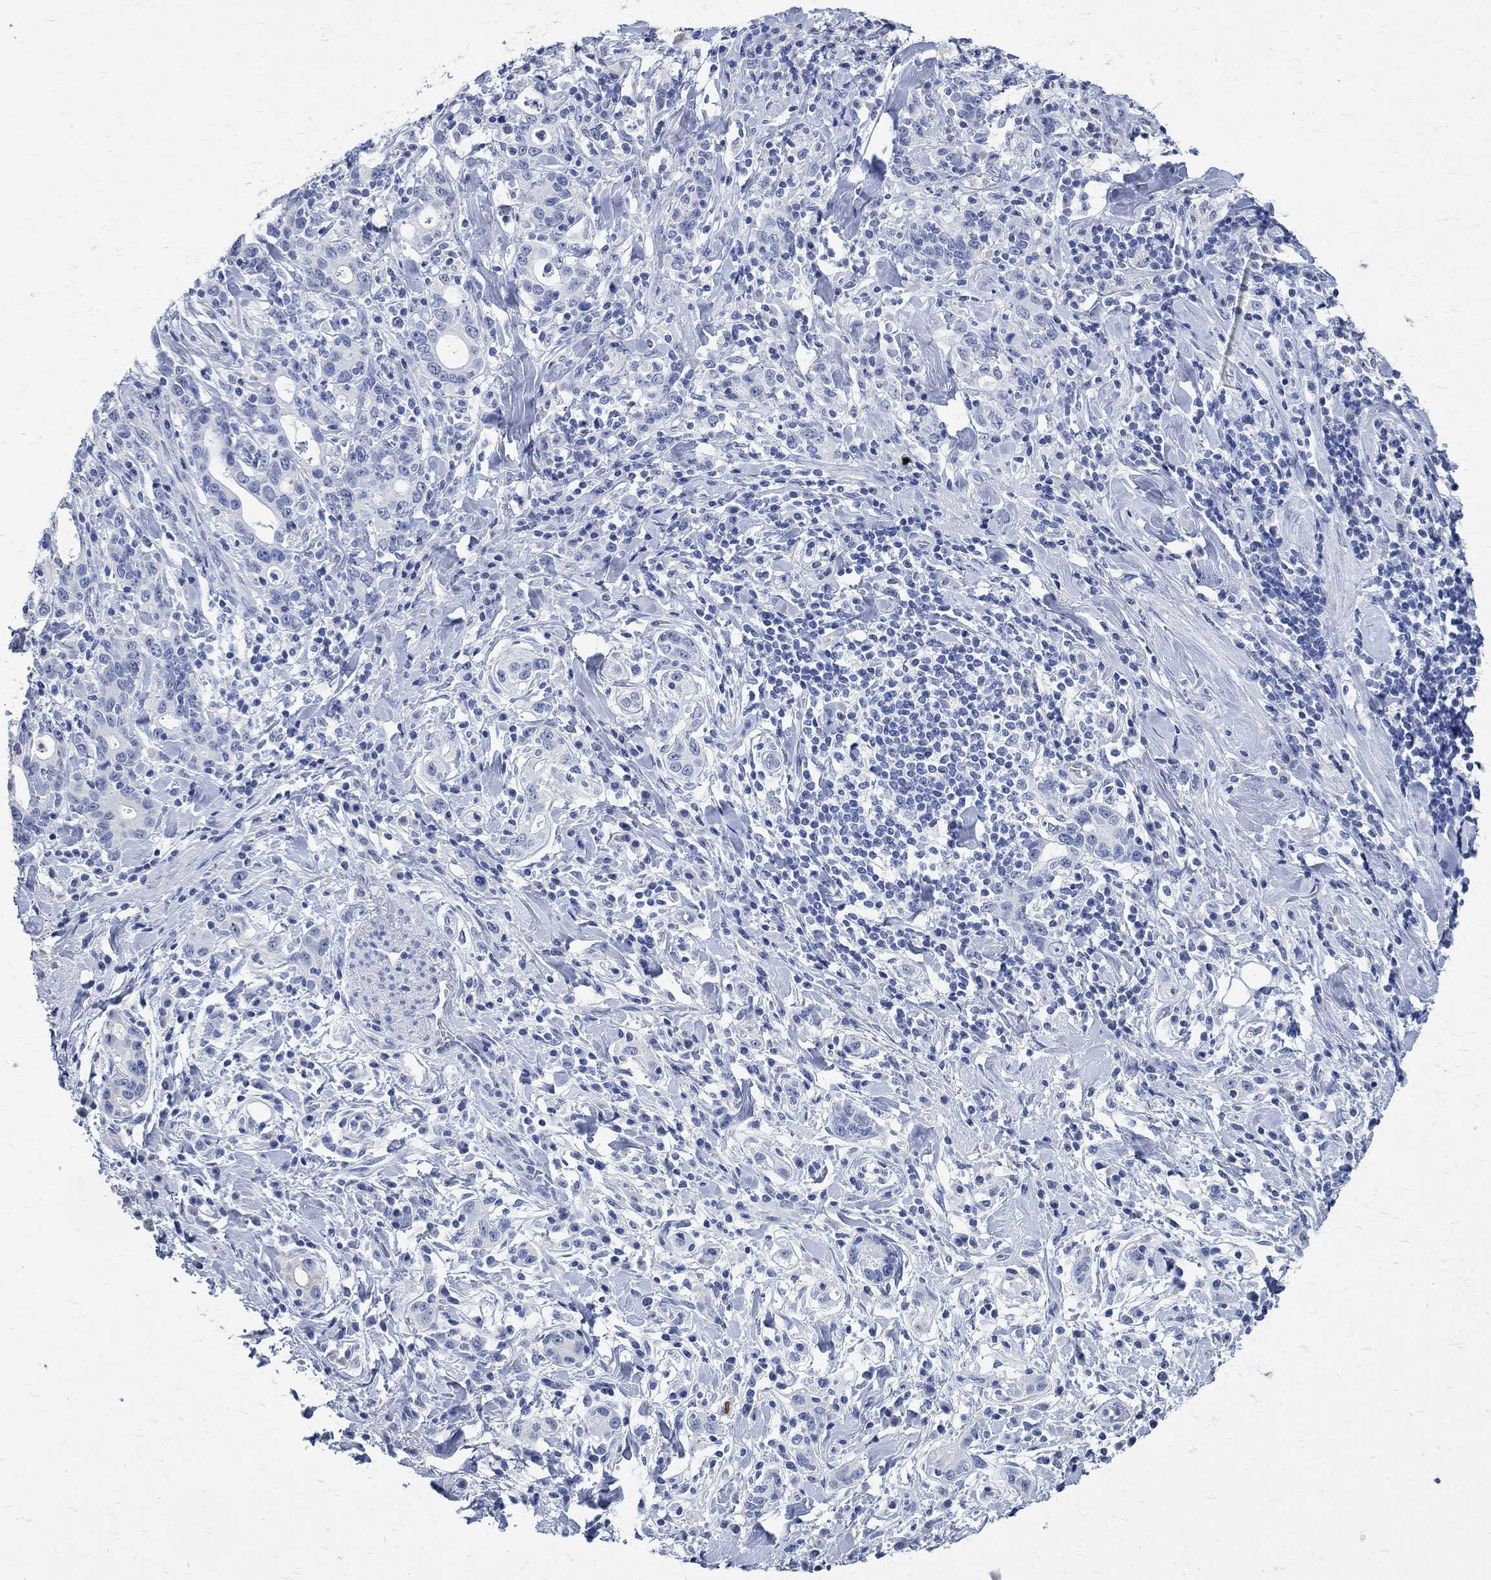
{"staining": {"intensity": "negative", "quantity": "none", "location": "none"}, "tissue": "stomach cancer", "cell_type": "Tumor cells", "image_type": "cancer", "snomed": [{"axis": "morphology", "description": "Adenocarcinoma, NOS"}, {"axis": "topography", "description": "Stomach"}], "caption": "The histopathology image reveals no significant positivity in tumor cells of adenocarcinoma (stomach).", "gene": "TMEM221", "patient": {"sex": "male", "age": 79}}